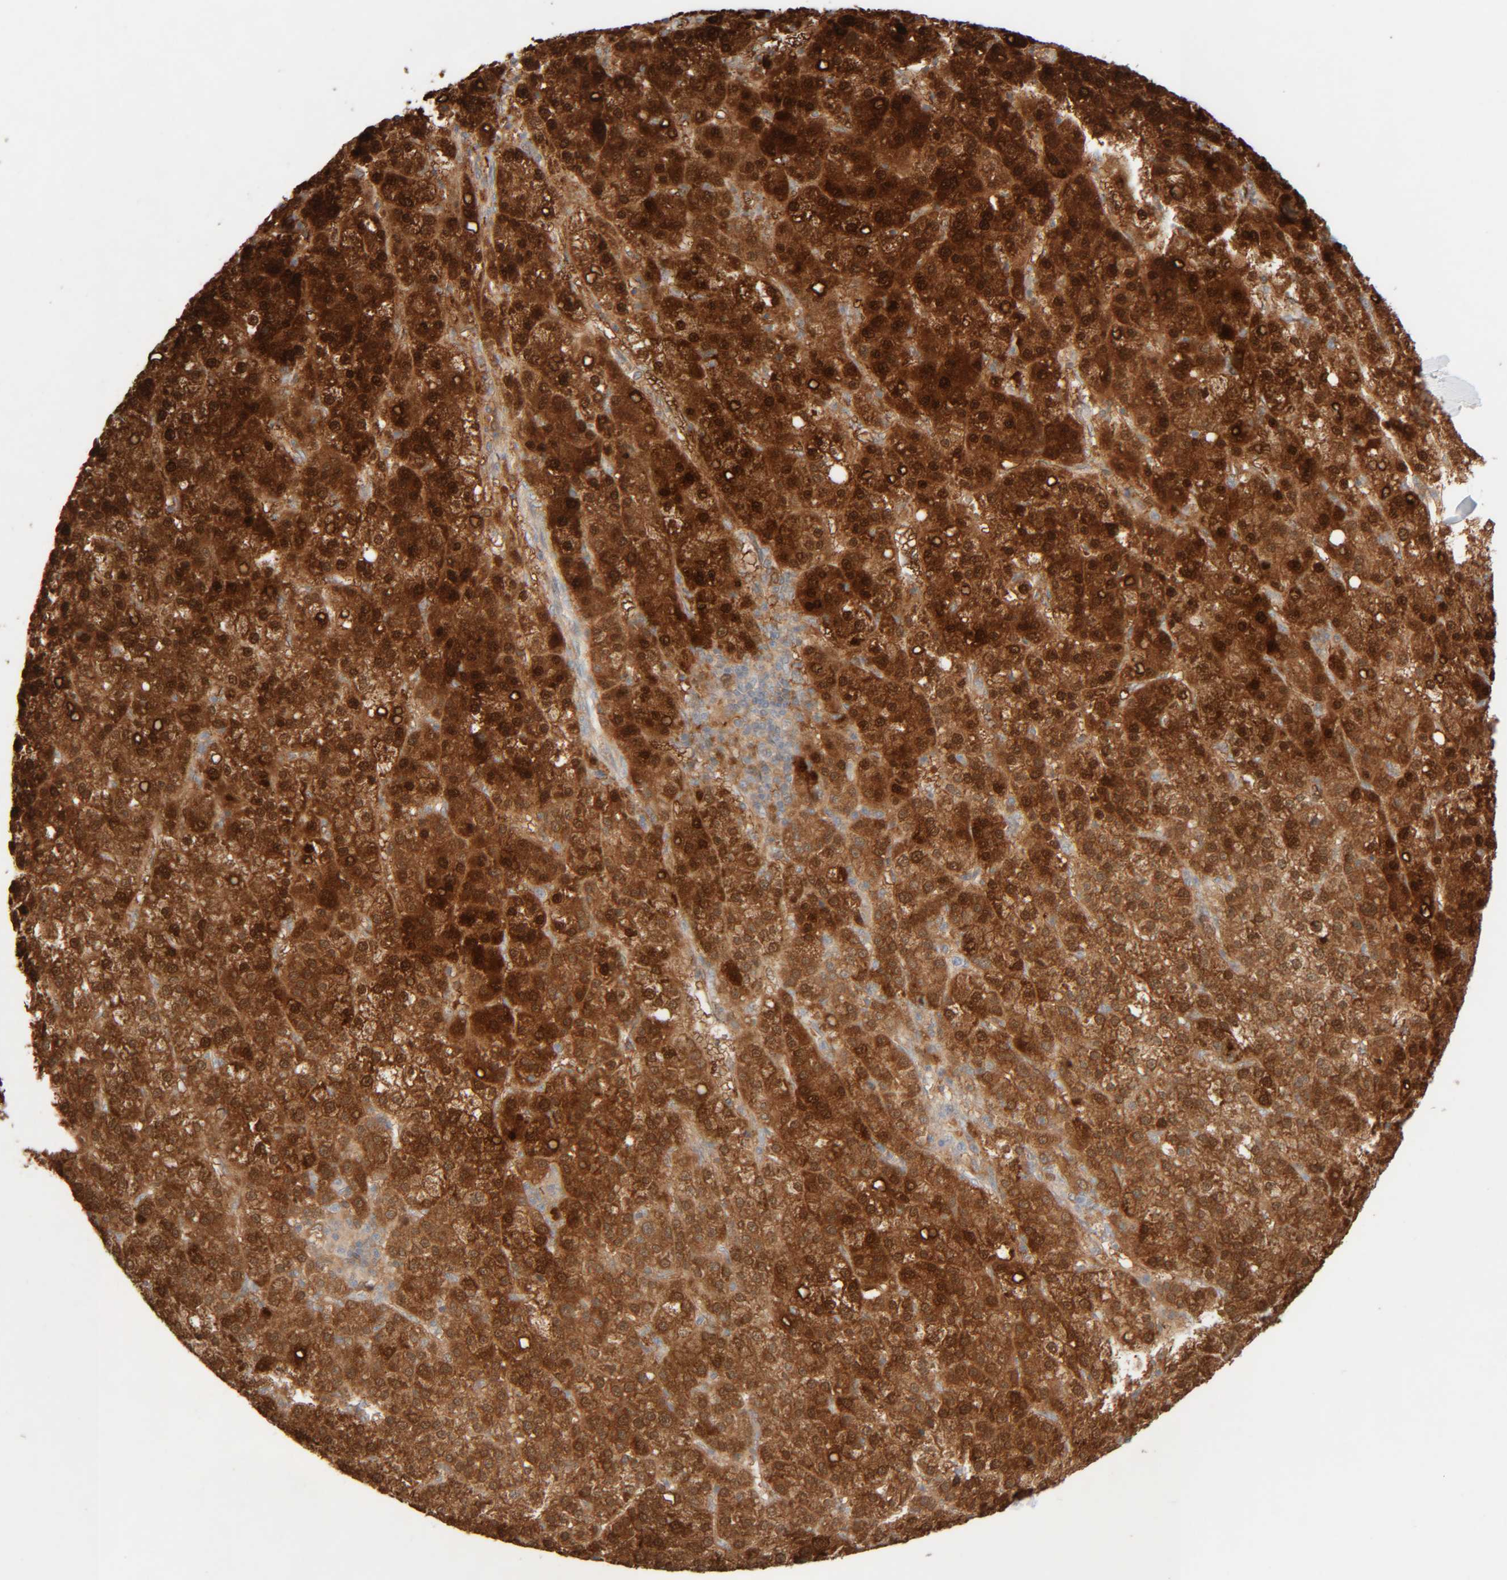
{"staining": {"intensity": "strong", "quantity": ">75%", "location": "cytoplasmic/membranous,nuclear"}, "tissue": "liver cancer", "cell_type": "Tumor cells", "image_type": "cancer", "snomed": [{"axis": "morphology", "description": "Carcinoma, Hepatocellular, NOS"}, {"axis": "topography", "description": "Liver"}], "caption": "The photomicrograph displays immunohistochemical staining of hepatocellular carcinoma (liver). There is strong cytoplasmic/membranous and nuclear expression is identified in approximately >75% of tumor cells.", "gene": "RIDA", "patient": {"sex": "female", "age": 58}}